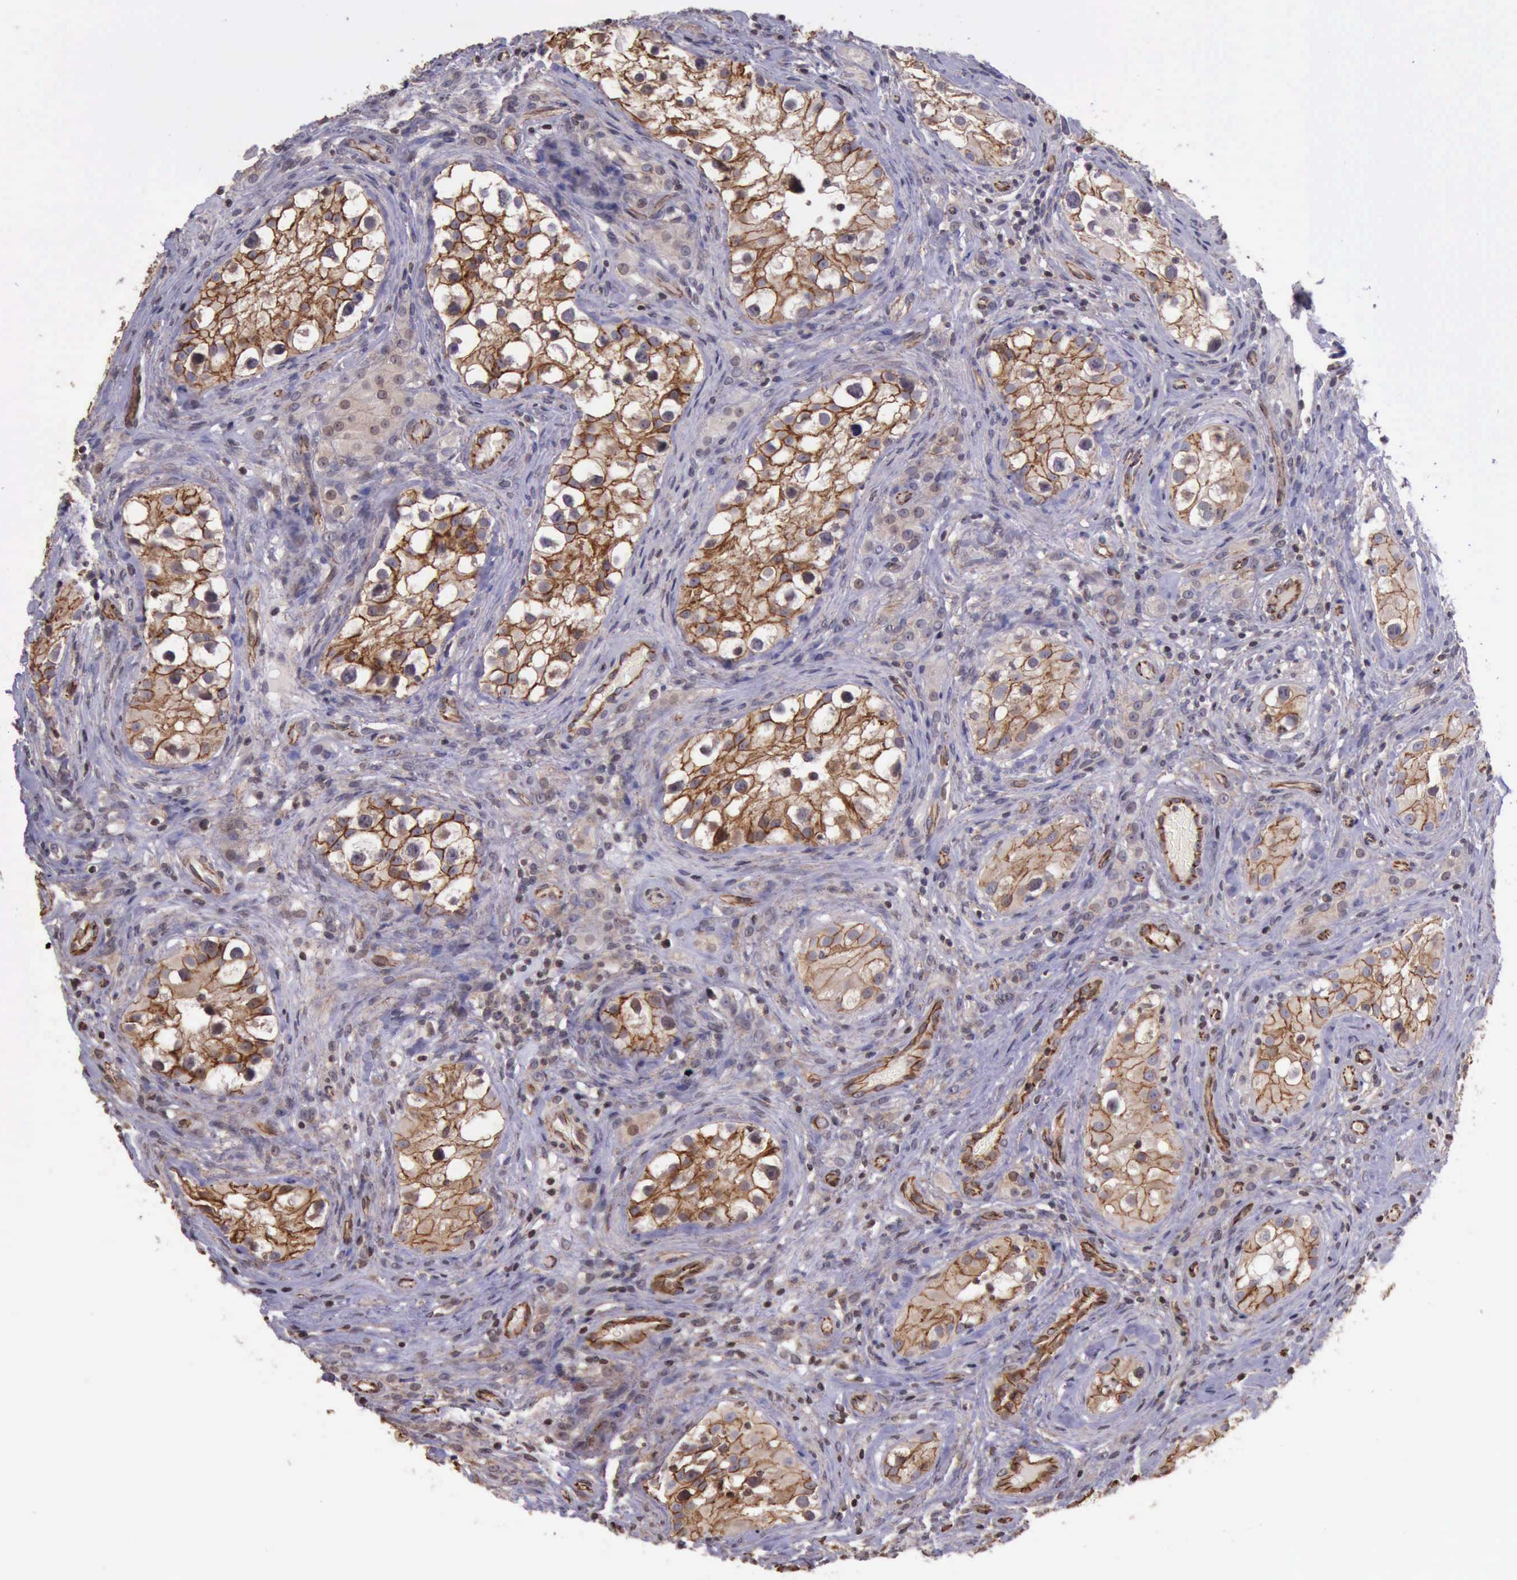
{"staining": {"intensity": "strong", "quantity": ">75%", "location": "cytoplasmic/membranous"}, "tissue": "testis cancer", "cell_type": "Tumor cells", "image_type": "cancer", "snomed": [{"axis": "morphology", "description": "Carcinoma, Embryonal, NOS"}, {"axis": "topography", "description": "Testis"}], "caption": "Embryonal carcinoma (testis) stained for a protein (brown) reveals strong cytoplasmic/membranous positive positivity in approximately >75% of tumor cells.", "gene": "CTNNB1", "patient": {"sex": "male", "age": 31}}